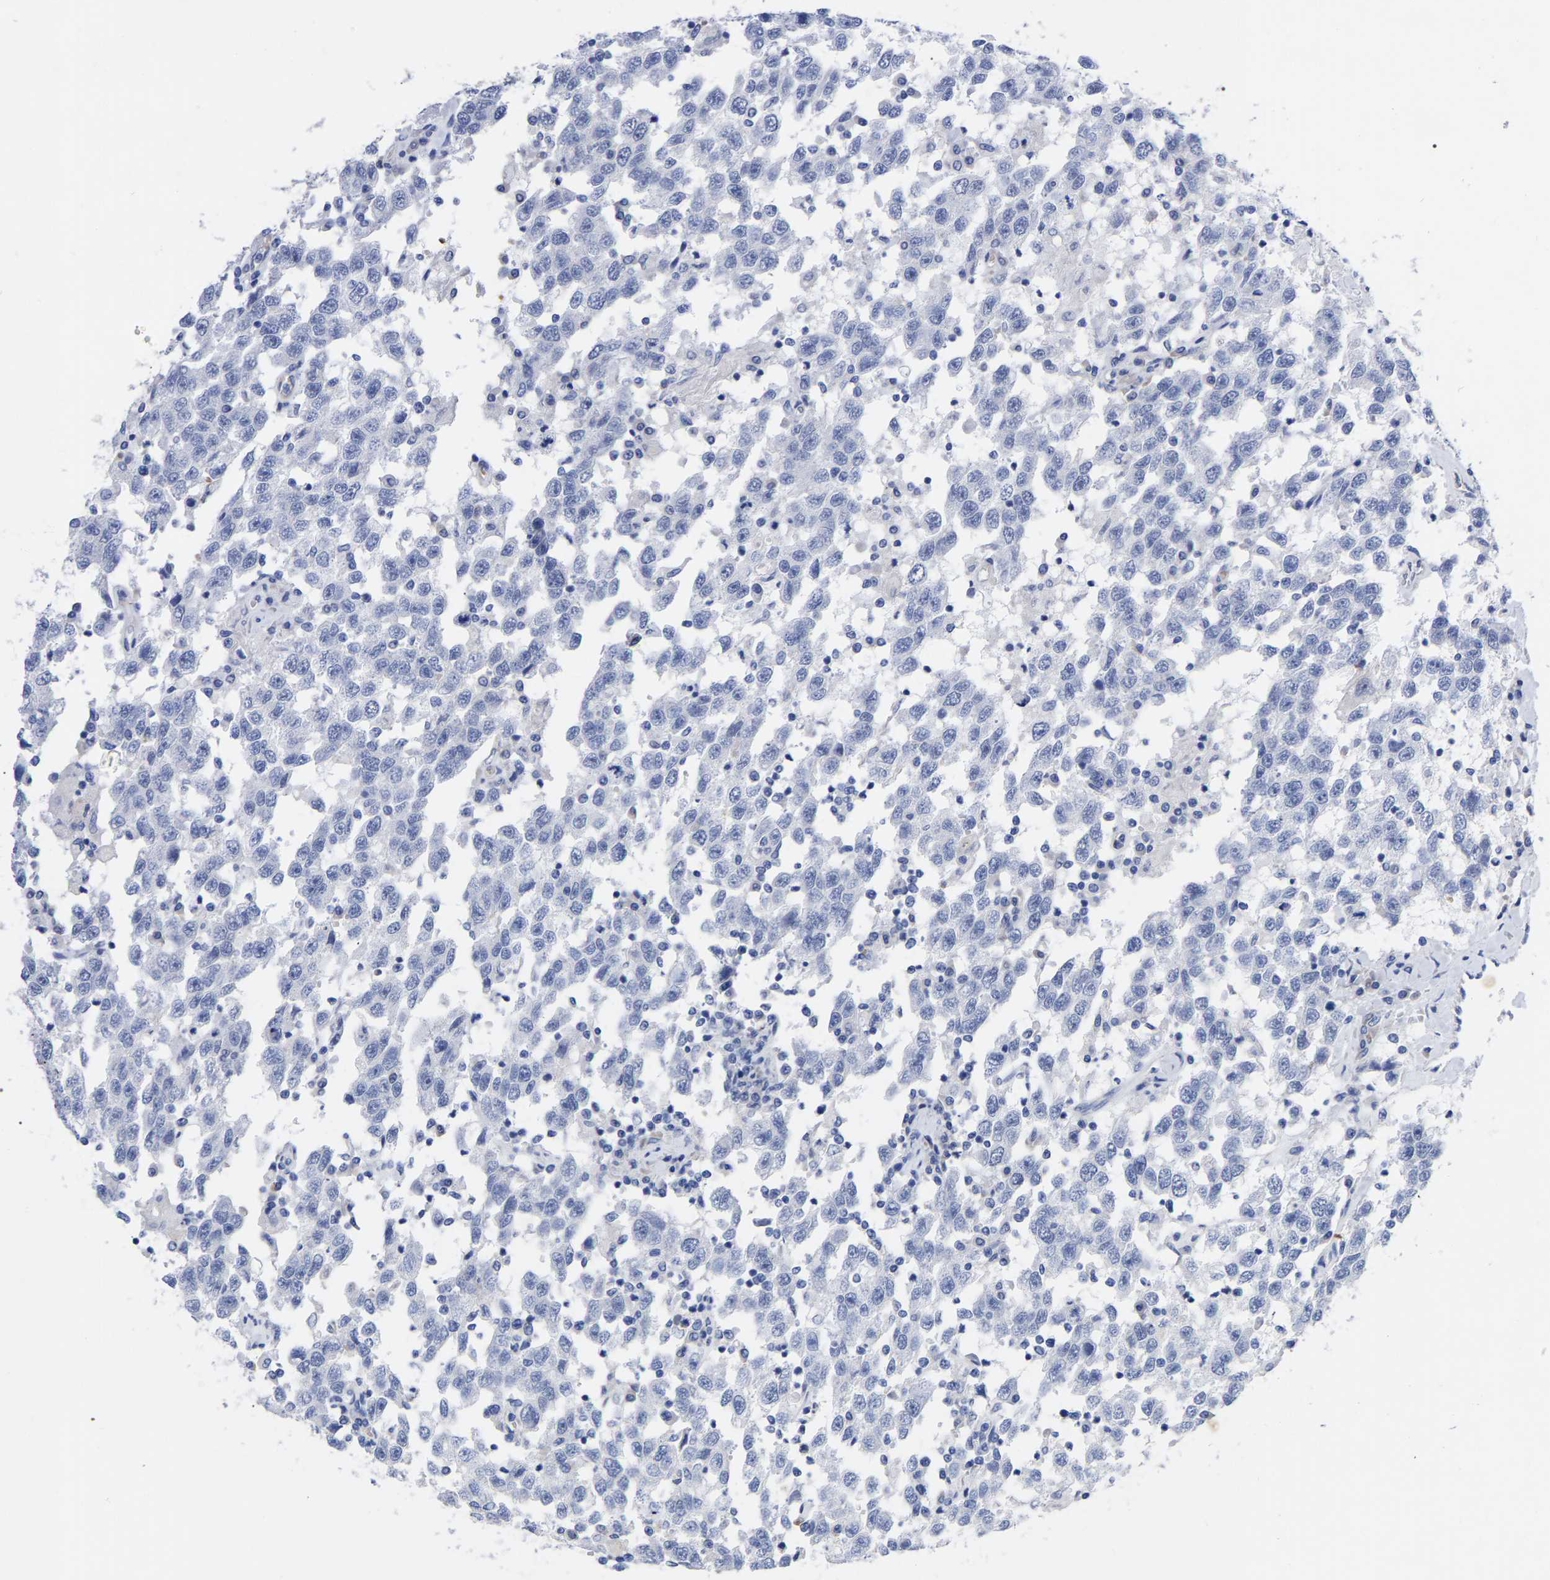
{"staining": {"intensity": "weak", "quantity": ">75%", "location": "cytoplasmic/membranous"}, "tissue": "testis cancer", "cell_type": "Tumor cells", "image_type": "cancer", "snomed": [{"axis": "morphology", "description": "Seminoma, NOS"}, {"axis": "topography", "description": "Testis"}], "caption": "The histopathology image shows staining of testis seminoma, revealing weak cytoplasmic/membranous protein staining (brown color) within tumor cells.", "gene": "GDF3", "patient": {"sex": "male", "age": 41}}